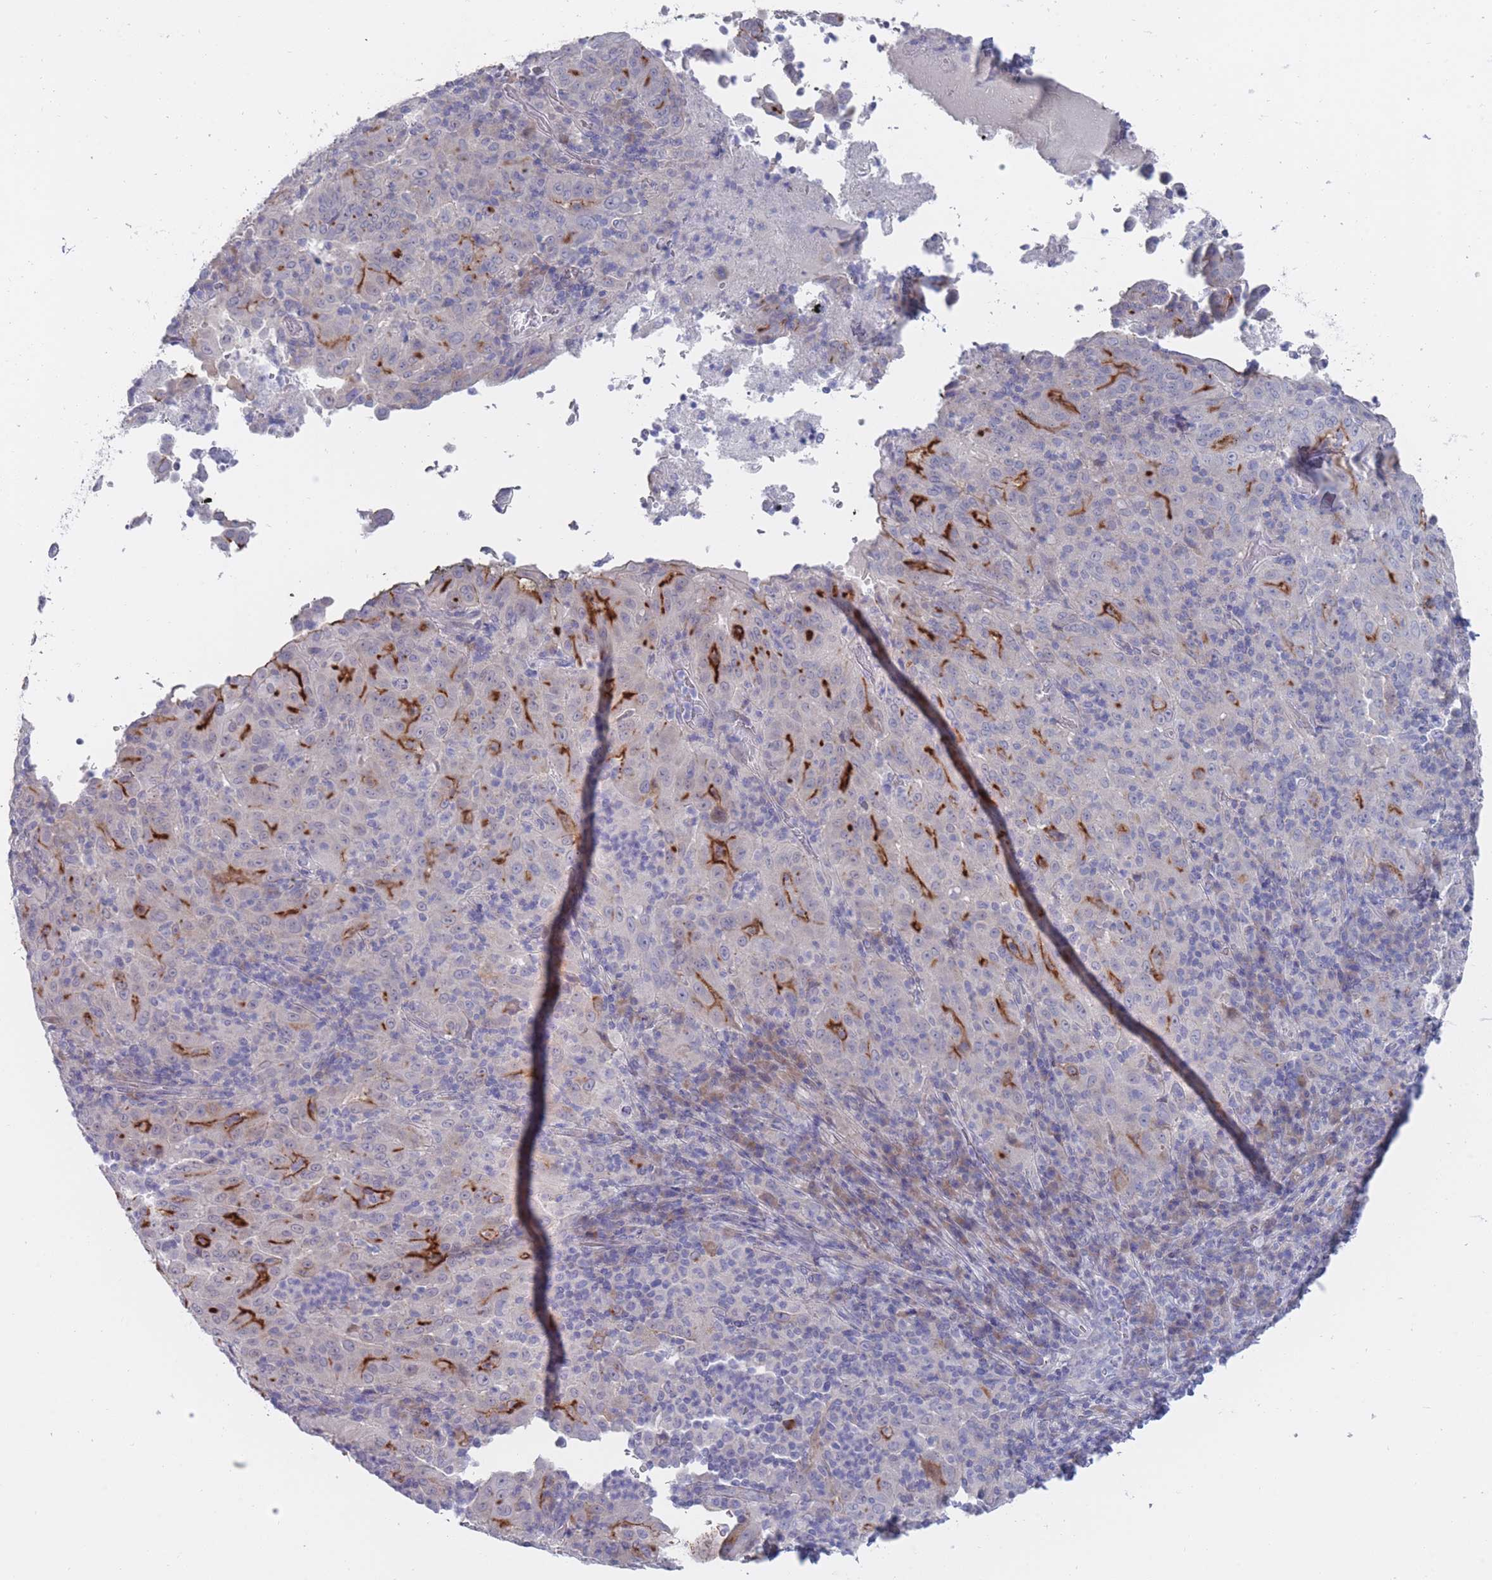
{"staining": {"intensity": "strong", "quantity": "<25%", "location": "cytoplasmic/membranous"}, "tissue": "pancreatic cancer", "cell_type": "Tumor cells", "image_type": "cancer", "snomed": [{"axis": "morphology", "description": "Adenocarcinoma, NOS"}, {"axis": "topography", "description": "Pancreas"}], "caption": "The micrograph reveals a brown stain indicating the presence of a protein in the cytoplasmic/membranous of tumor cells in pancreatic cancer. (Stains: DAB in brown, nuclei in blue, Microscopy: brightfield microscopy at high magnification).", "gene": "PIGU", "patient": {"sex": "male", "age": 63}}